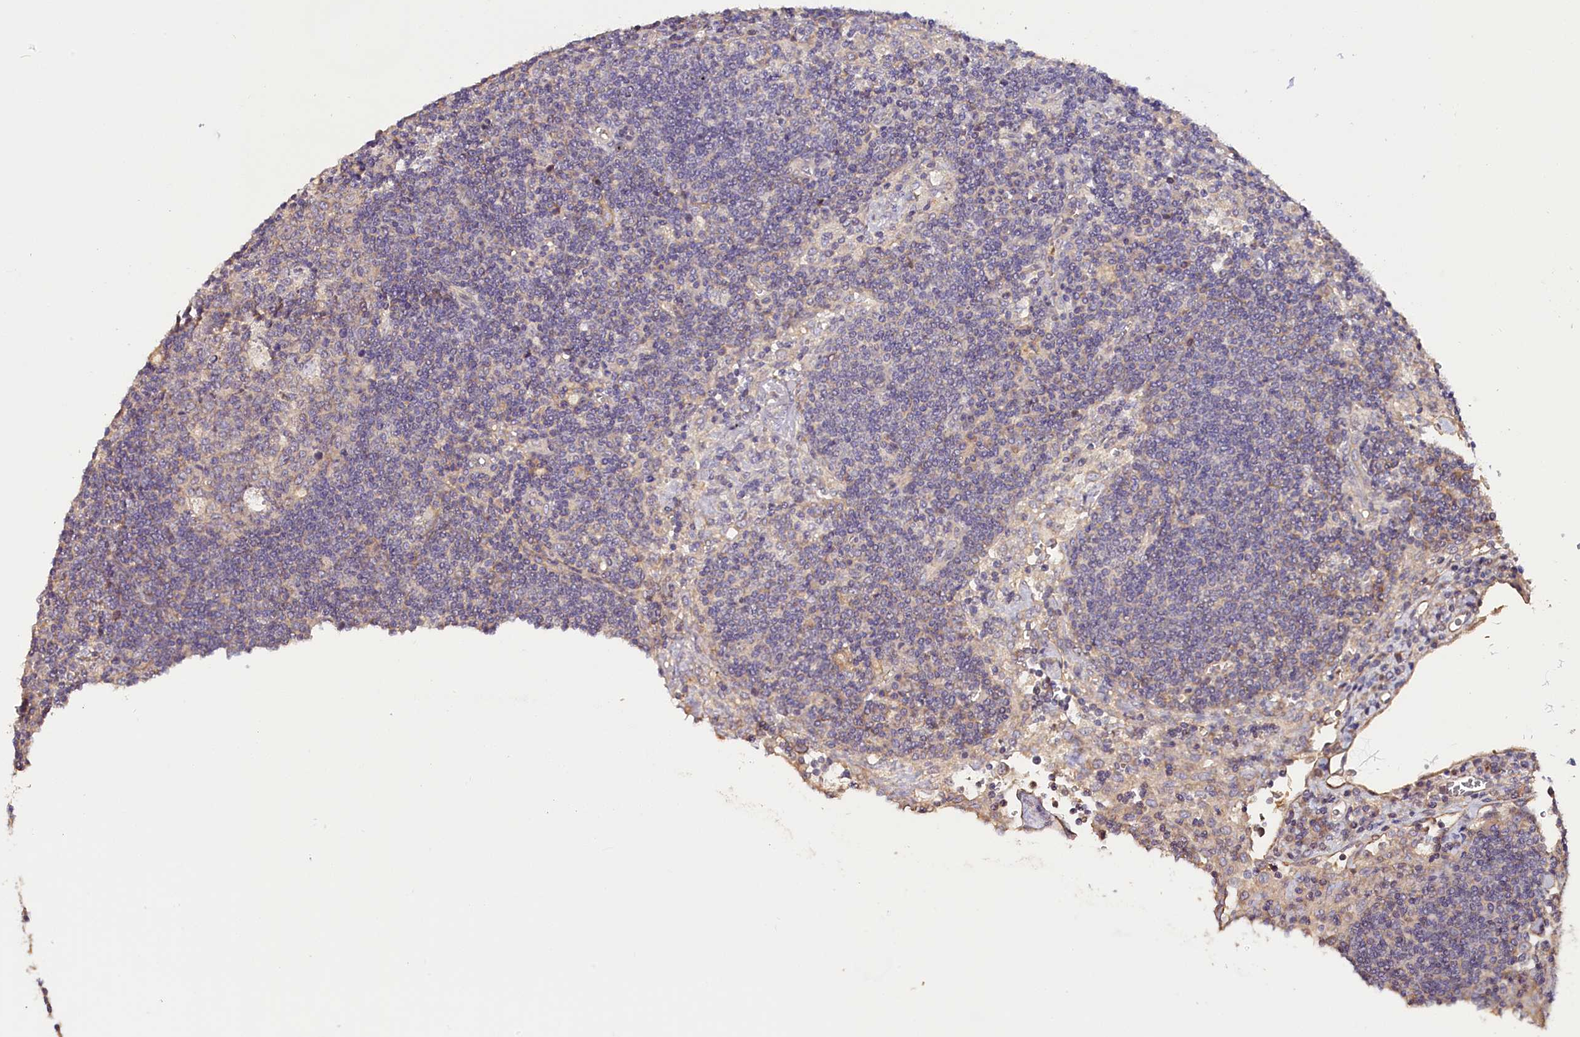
{"staining": {"intensity": "negative", "quantity": "none", "location": "none"}, "tissue": "lymph node", "cell_type": "Germinal center cells", "image_type": "normal", "snomed": [{"axis": "morphology", "description": "Normal tissue, NOS"}, {"axis": "topography", "description": "Lymph node"}], "caption": "Immunohistochemistry of normal human lymph node demonstrates no positivity in germinal center cells.", "gene": "KATNB1", "patient": {"sex": "male", "age": 58}}